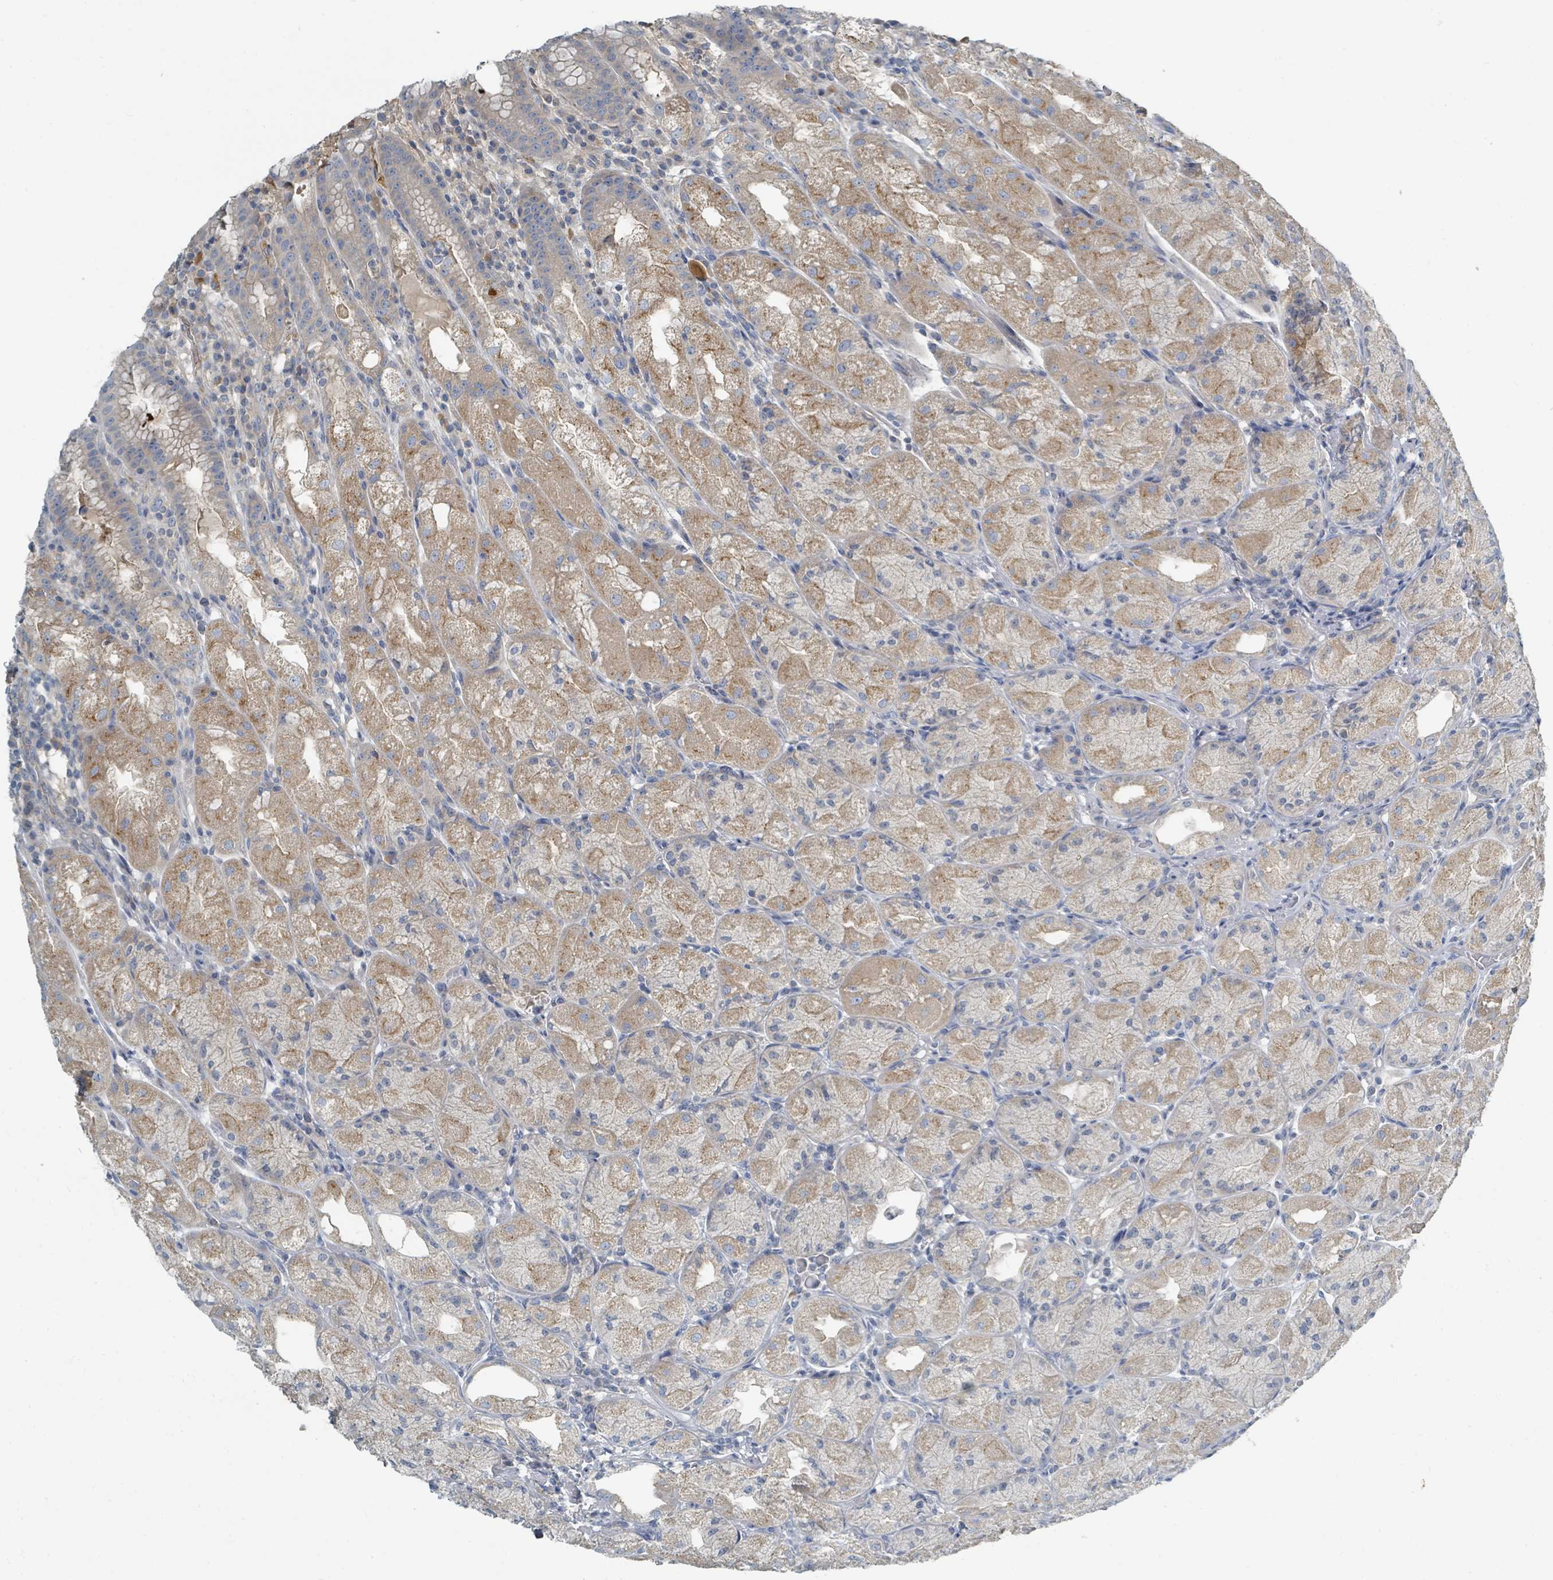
{"staining": {"intensity": "moderate", "quantity": ">75%", "location": "cytoplasmic/membranous"}, "tissue": "stomach", "cell_type": "Glandular cells", "image_type": "normal", "snomed": [{"axis": "morphology", "description": "Normal tissue, NOS"}, {"axis": "topography", "description": "Stomach, upper"}], "caption": "The micrograph displays immunohistochemical staining of normal stomach. There is moderate cytoplasmic/membranous staining is present in approximately >75% of glandular cells.", "gene": "SLC25A23", "patient": {"sex": "male", "age": 52}}